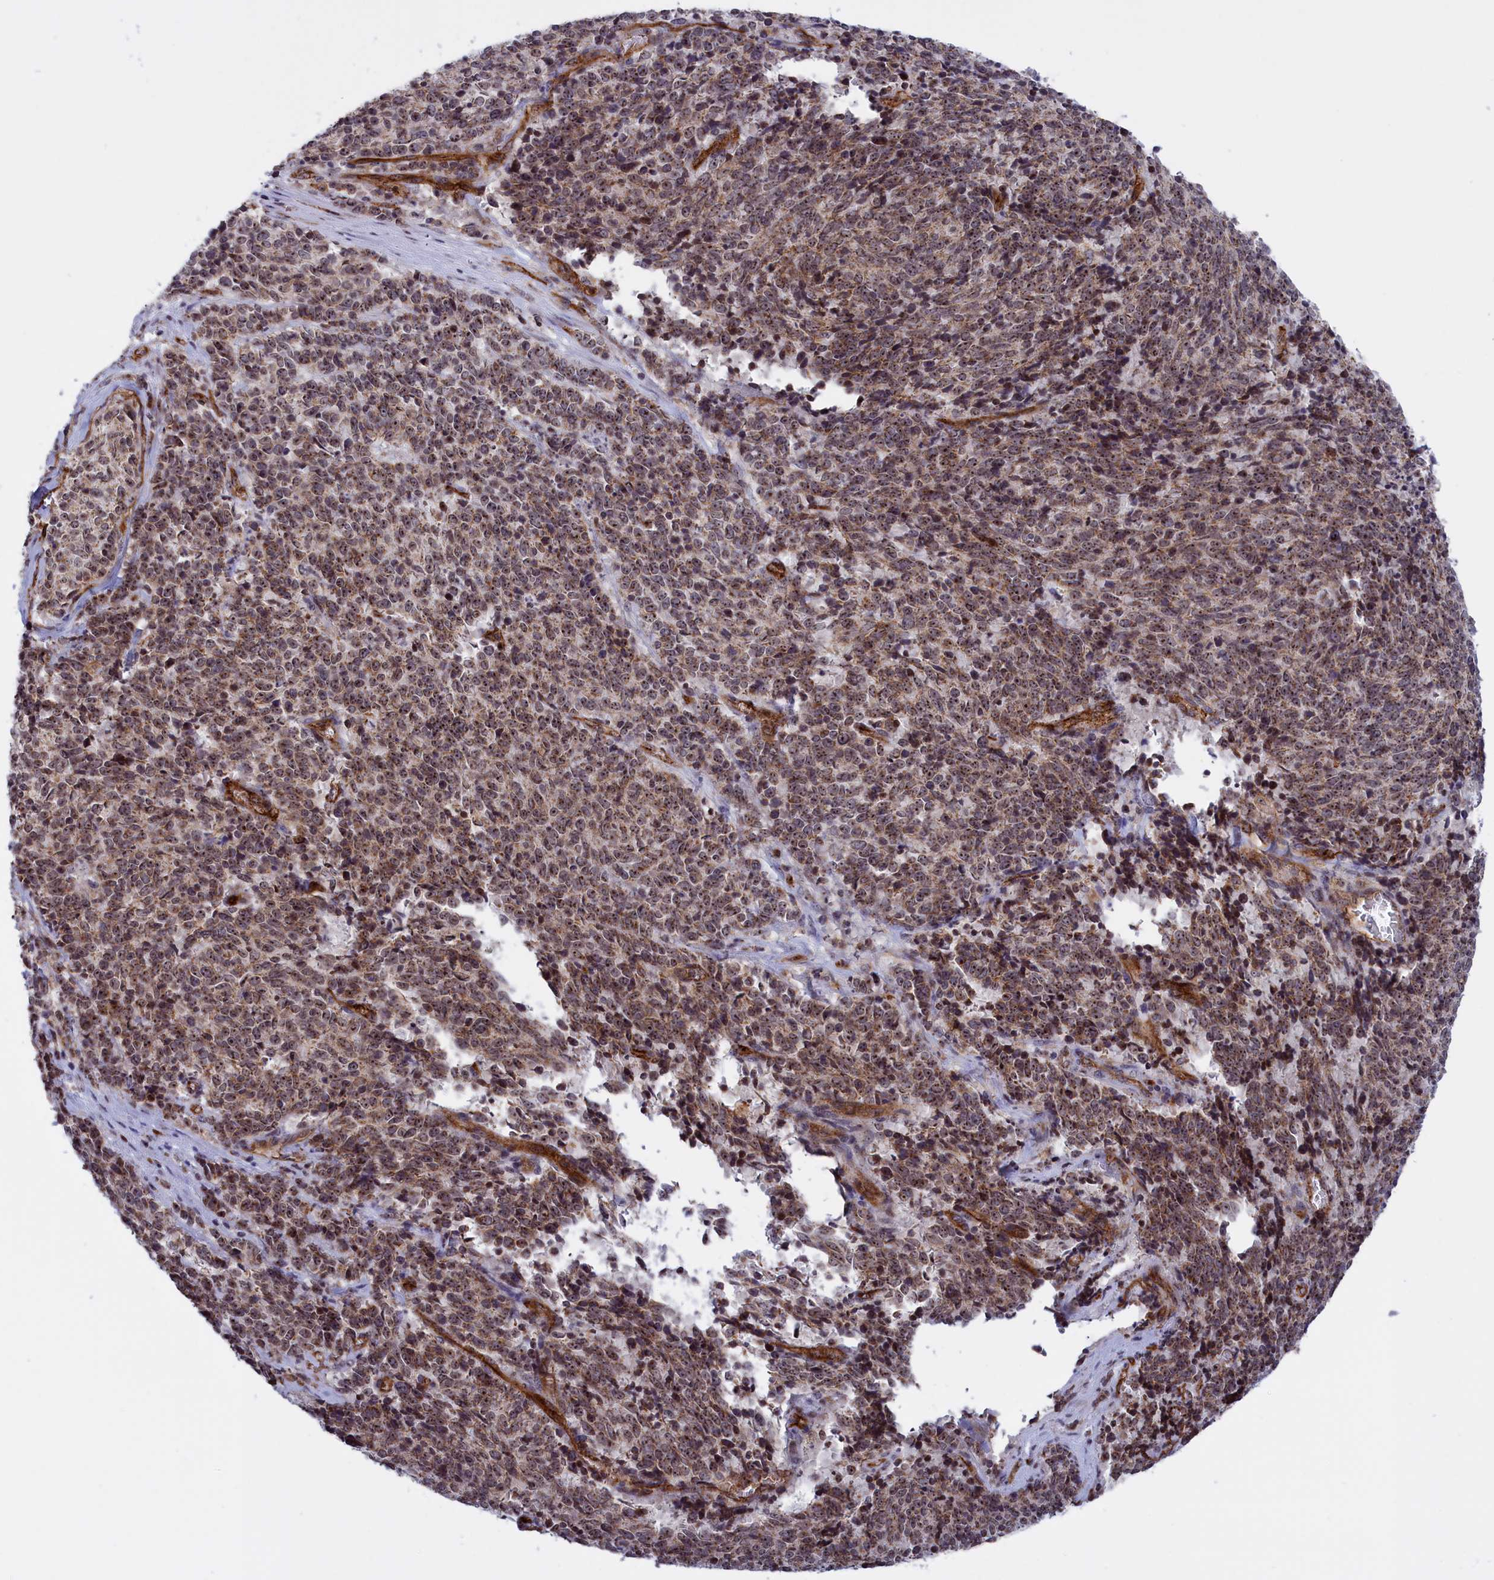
{"staining": {"intensity": "moderate", "quantity": ">75%", "location": "cytoplasmic/membranous,nuclear"}, "tissue": "cervical cancer", "cell_type": "Tumor cells", "image_type": "cancer", "snomed": [{"axis": "morphology", "description": "Squamous cell carcinoma, NOS"}, {"axis": "topography", "description": "Cervix"}], "caption": "This is an image of immunohistochemistry (IHC) staining of cervical cancer, which shows moderate positivity in the cytoplasmic/membranous and nuclear of tumor cells.", "gene": "MPND", "patient": {"sex": "female", "age": 29}}